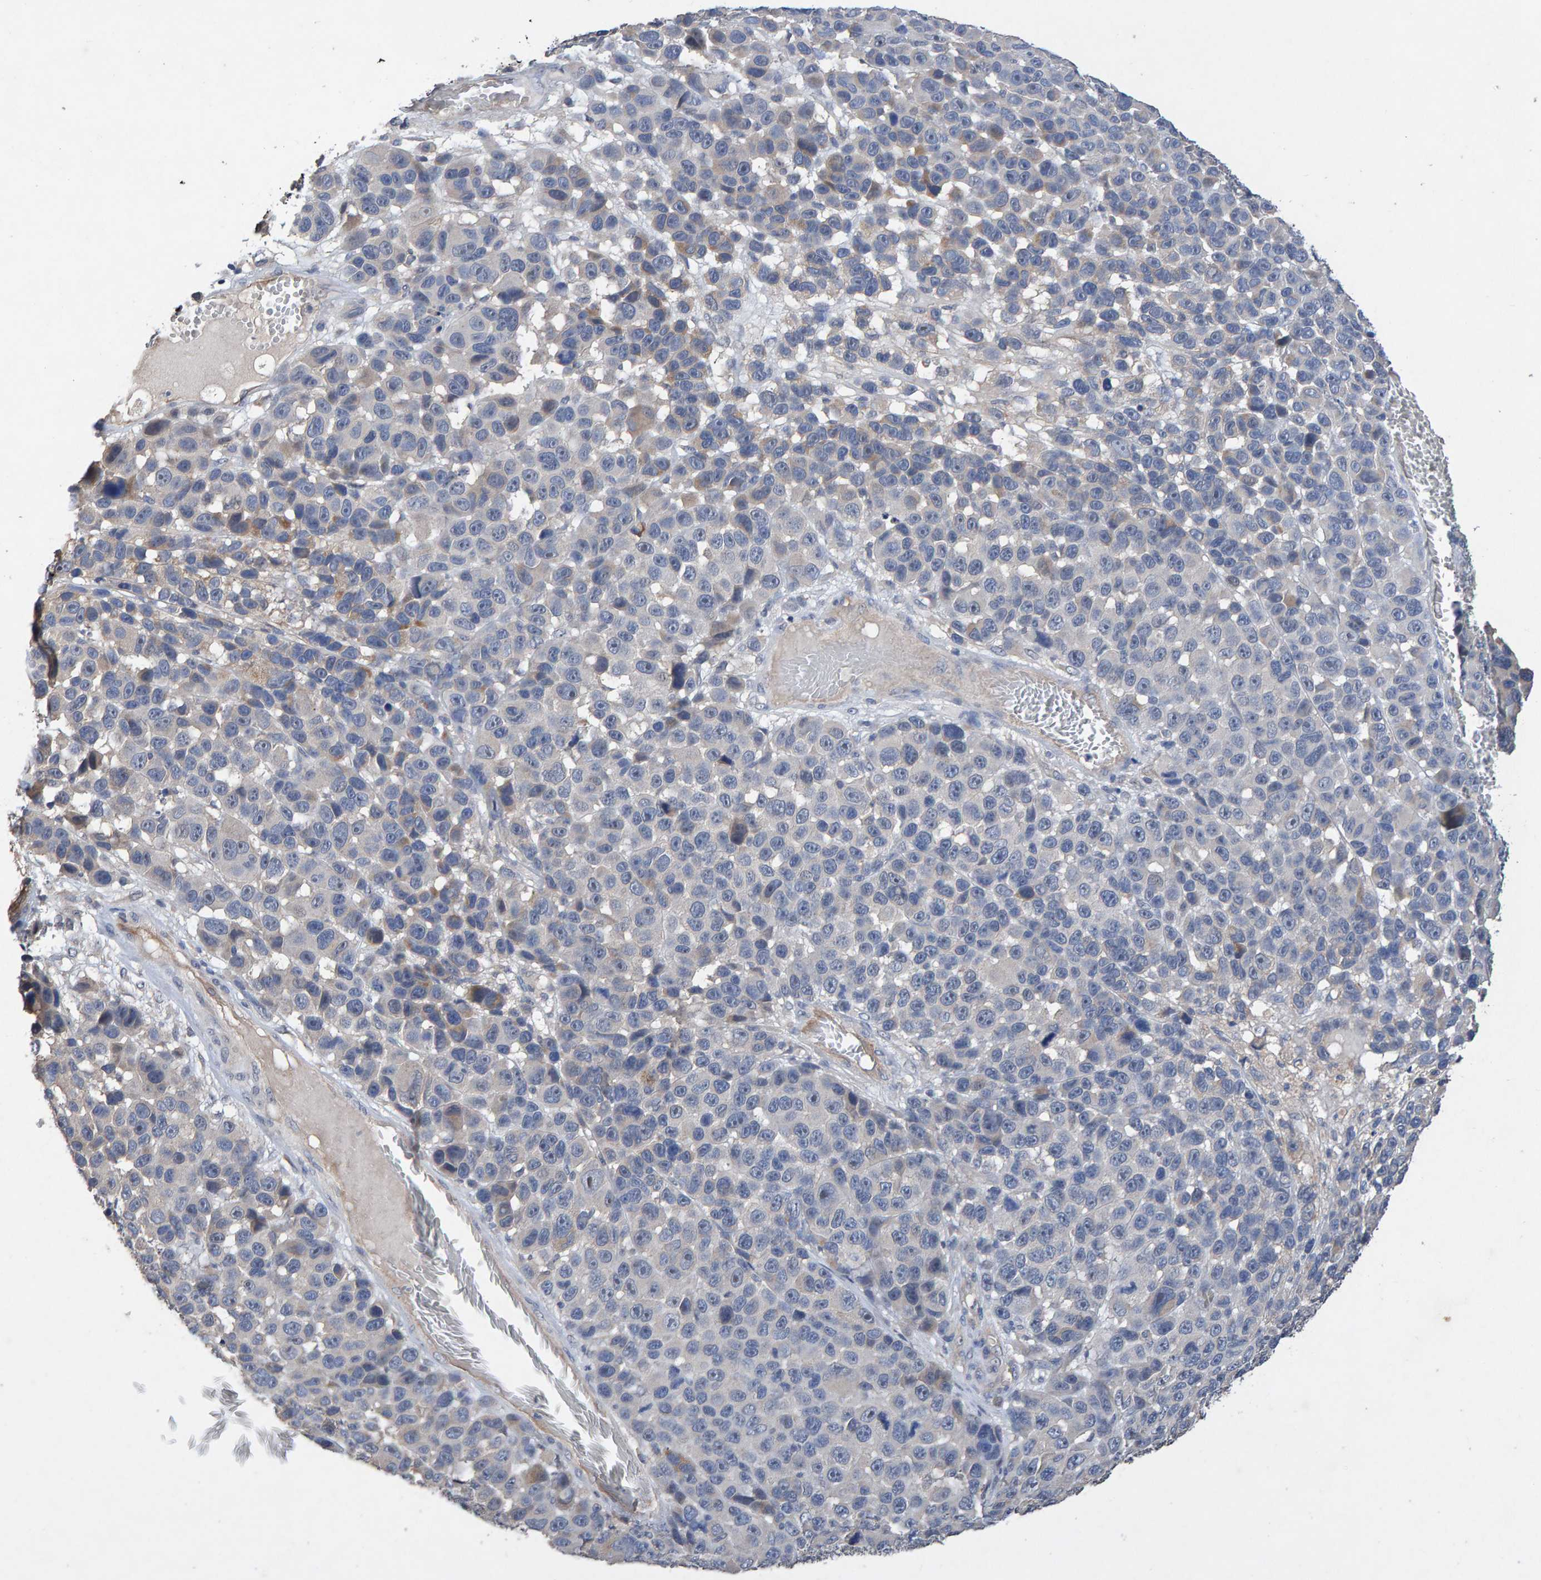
{"staining": {"intensity": "negative", "quantity": "none", "location": "none"}, "tissue": "melanoma", "cell_type": "Tumor cells", "image_type": "cancer", "snomed": [{"axis": "morphology", "description": "Malignant melanoma, NOS"}, {"axis": "topography", "description": "Skin"}], "caption": "Human malignant melanoma stained for a protein using IHC reveals no expression in tumor cells.", "gene": "EFR3A", "patient": {"sex": "male", "age": 53}}